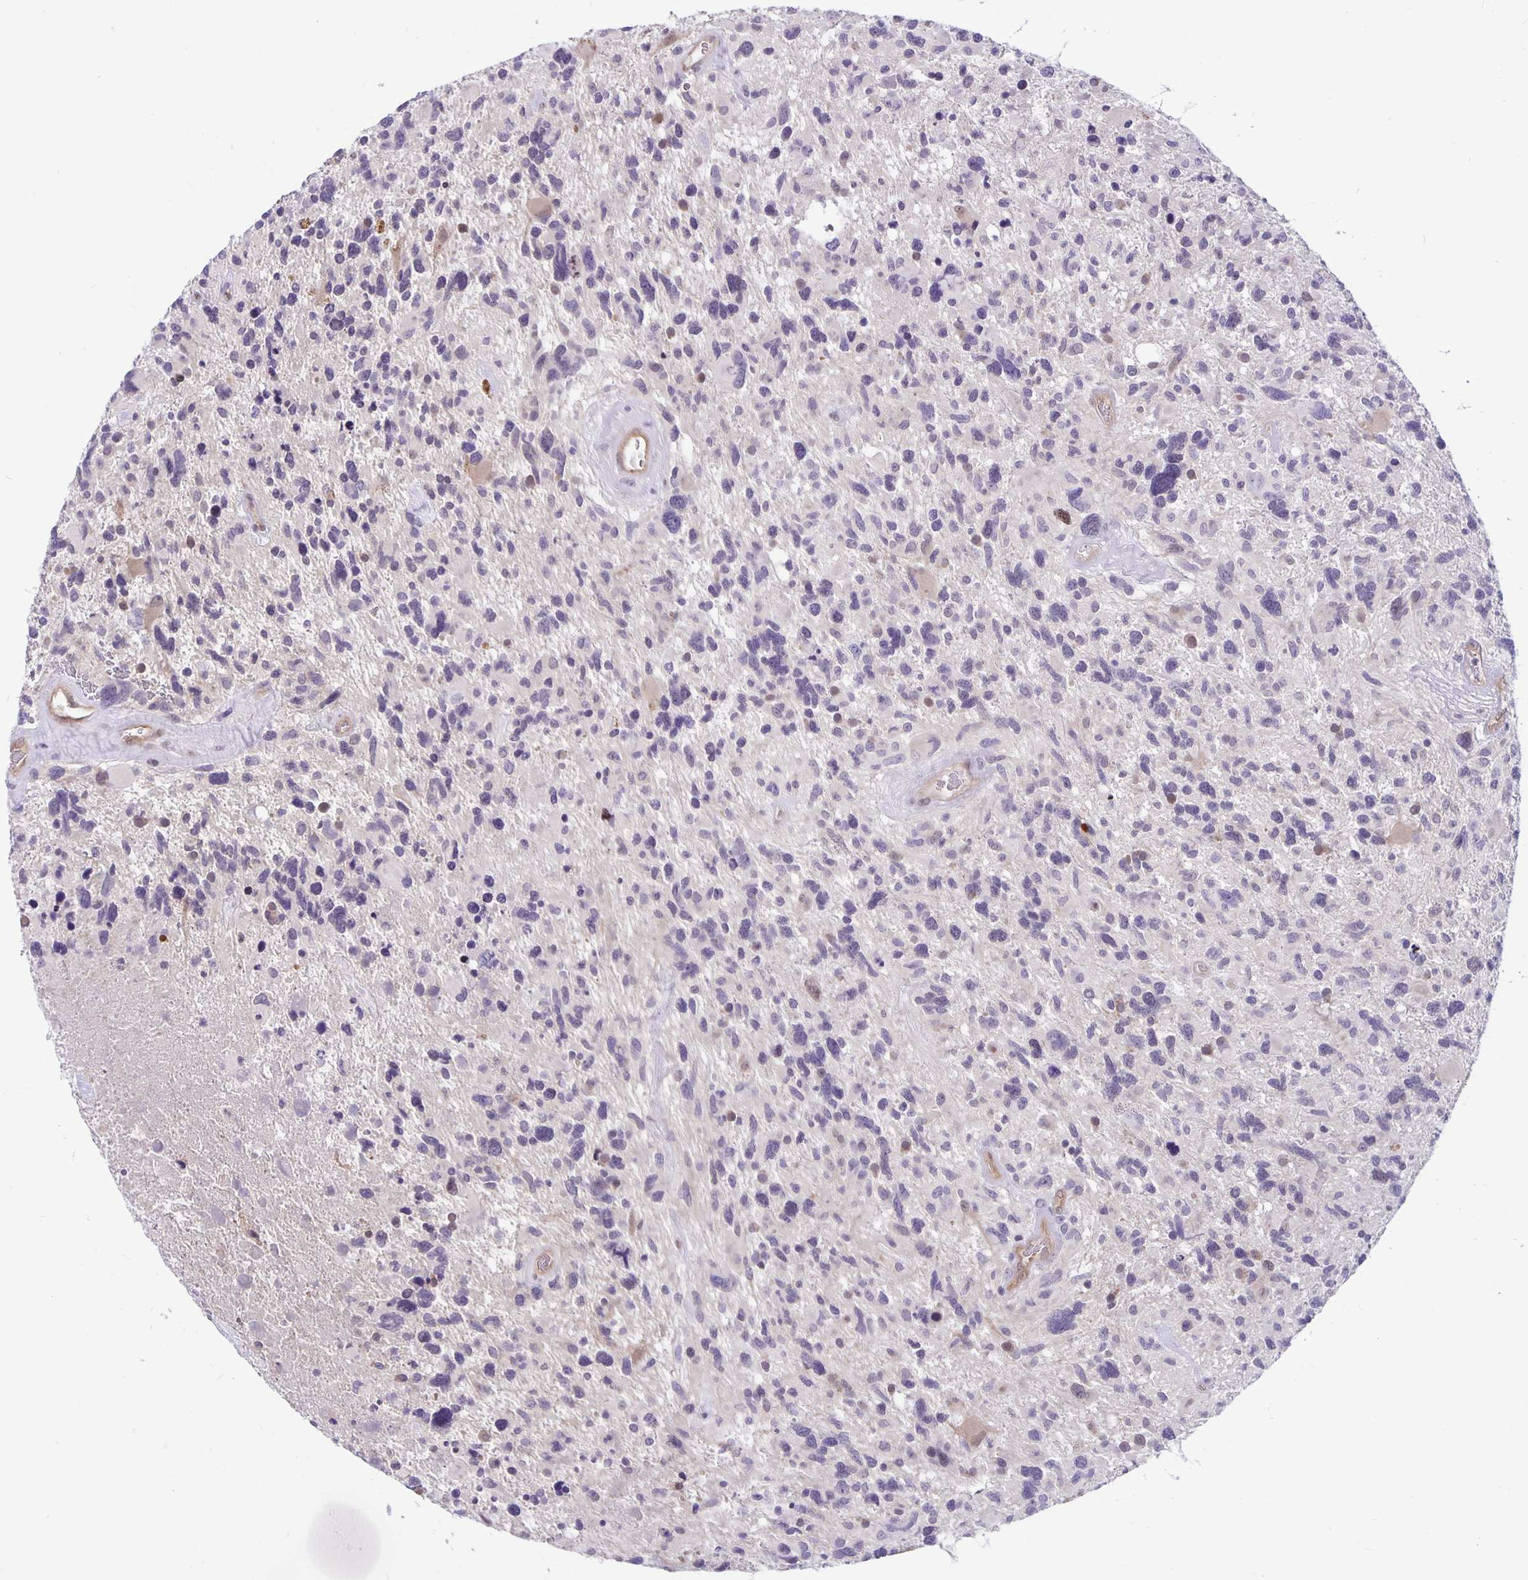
{"staining": {"intensity": "negative", "quantity": "none", "location": "none"}, "tissue": "glioma", "cell_type": "Tumor cells", "image_type": "cancer", "snomed": [{"axis": "morphology", "description": "Glioma, malignant, High grade"}, {"axis": "topography", "description": "Brain"}], "caption": "Immunohistochemistry (IHC) histopathology image of neoplastic tissue: high-grade glioma (malignant) stained with DAB displays no significant protein staining in tumor cells. (Brightfield microscopy of DAB (3,3'-diaminobenzidine) immunohistochemistry at high magnification).", "gene": "TAX1BP3", "patient": {"sex": "male", "age": 49}}